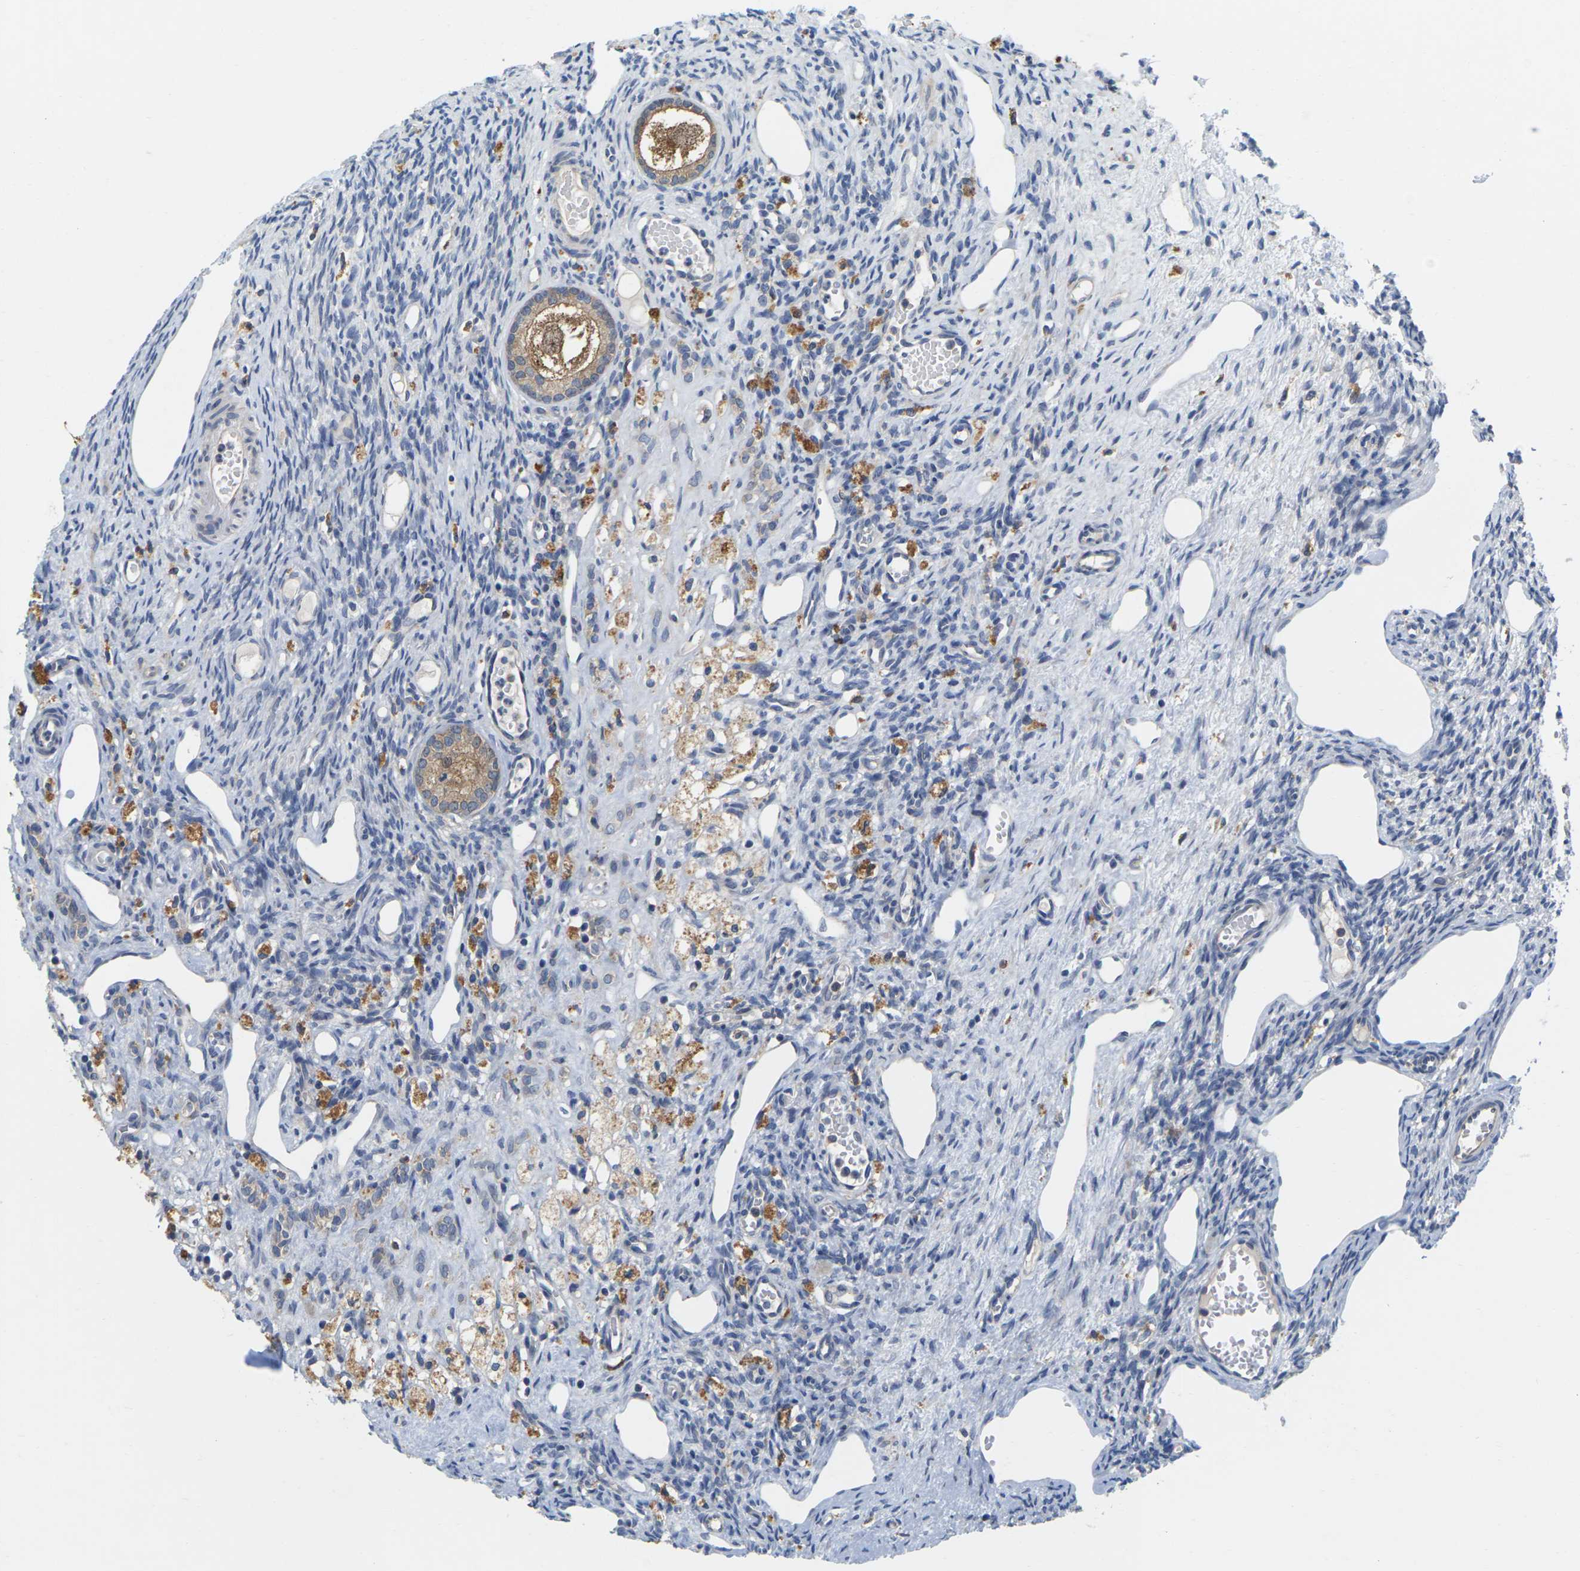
{"staining": {"intensity": "moderate", "quantity": ">75%", "location": "cytoplasmic/membranous"}, "tissue": "ovary", "cell_type": "Follicle cells", "image_type": "normal", "snomed": [{"axis": "morphology", "description": "Normal tissue, NOS"}, {"axis": "topography", "description": "Ovary"}], "caption": "Unremarkable ovary reveals moderate cytoplasmic/membranous positivity in approximately >75% of follicle cells The protein of interest is shown in brown color, while the nuclei are stained blue..", "gene": "SCNN1A", "patient": {"sex": "female", "age": 33}}